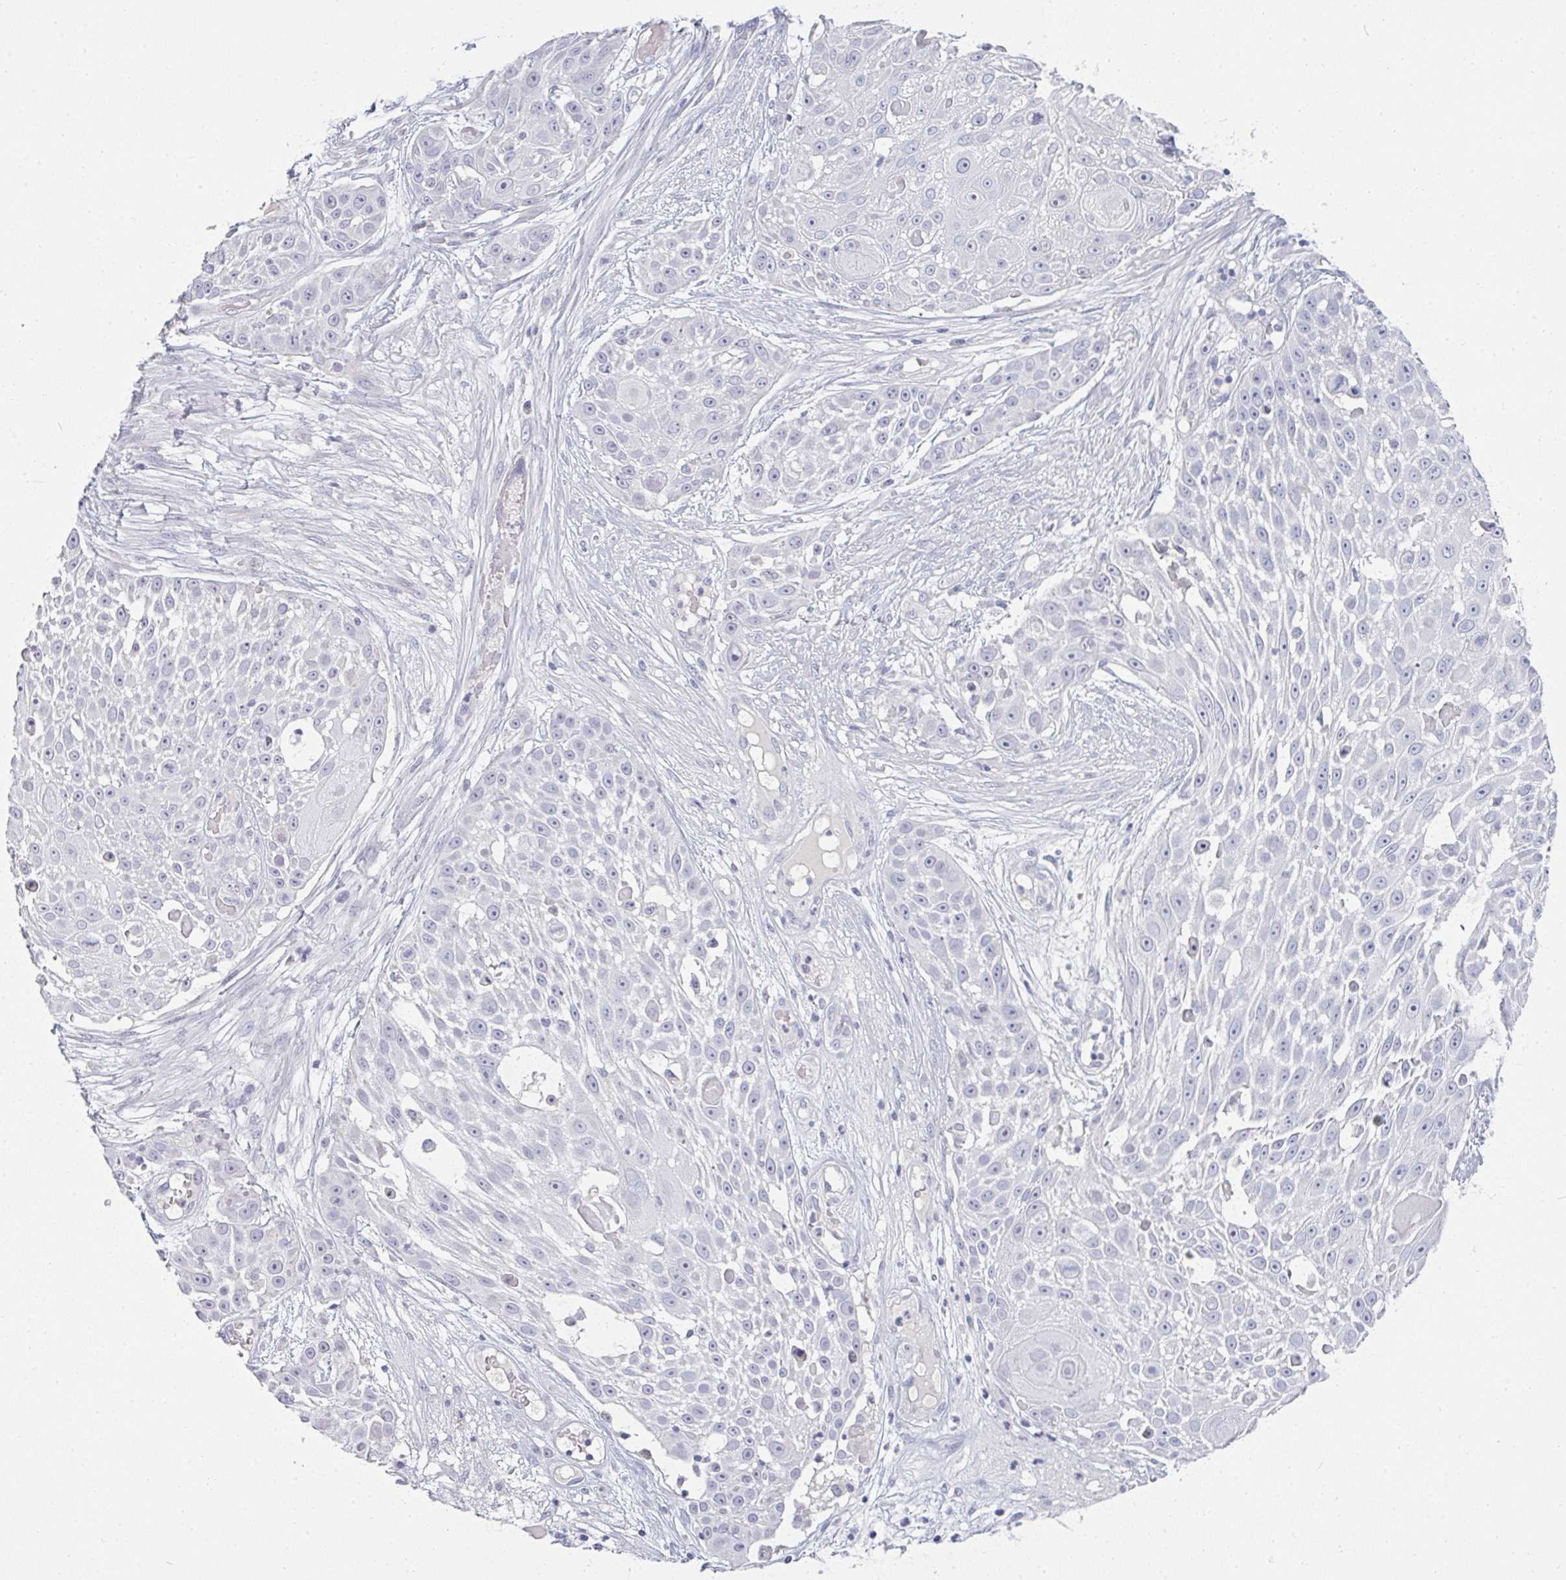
{"staining": {"intensity": "negative", "quantity": "none", "location": "none"}, "tissue": "skin cancer", "cell_type": "Tumor cells", "image_type": "cancer", "snomed": [{"axis": "morphology", "description": "Squamous cell carcinoma, NOS"}, {"axis": "topography", "description": "Skin"}], "caption": "Tumor cells are negative for protein expression in human skin cancer (squamous cell carcinoma).", "gene": "PPFIA4", "patient": {"sex": "female", "age": 86}}